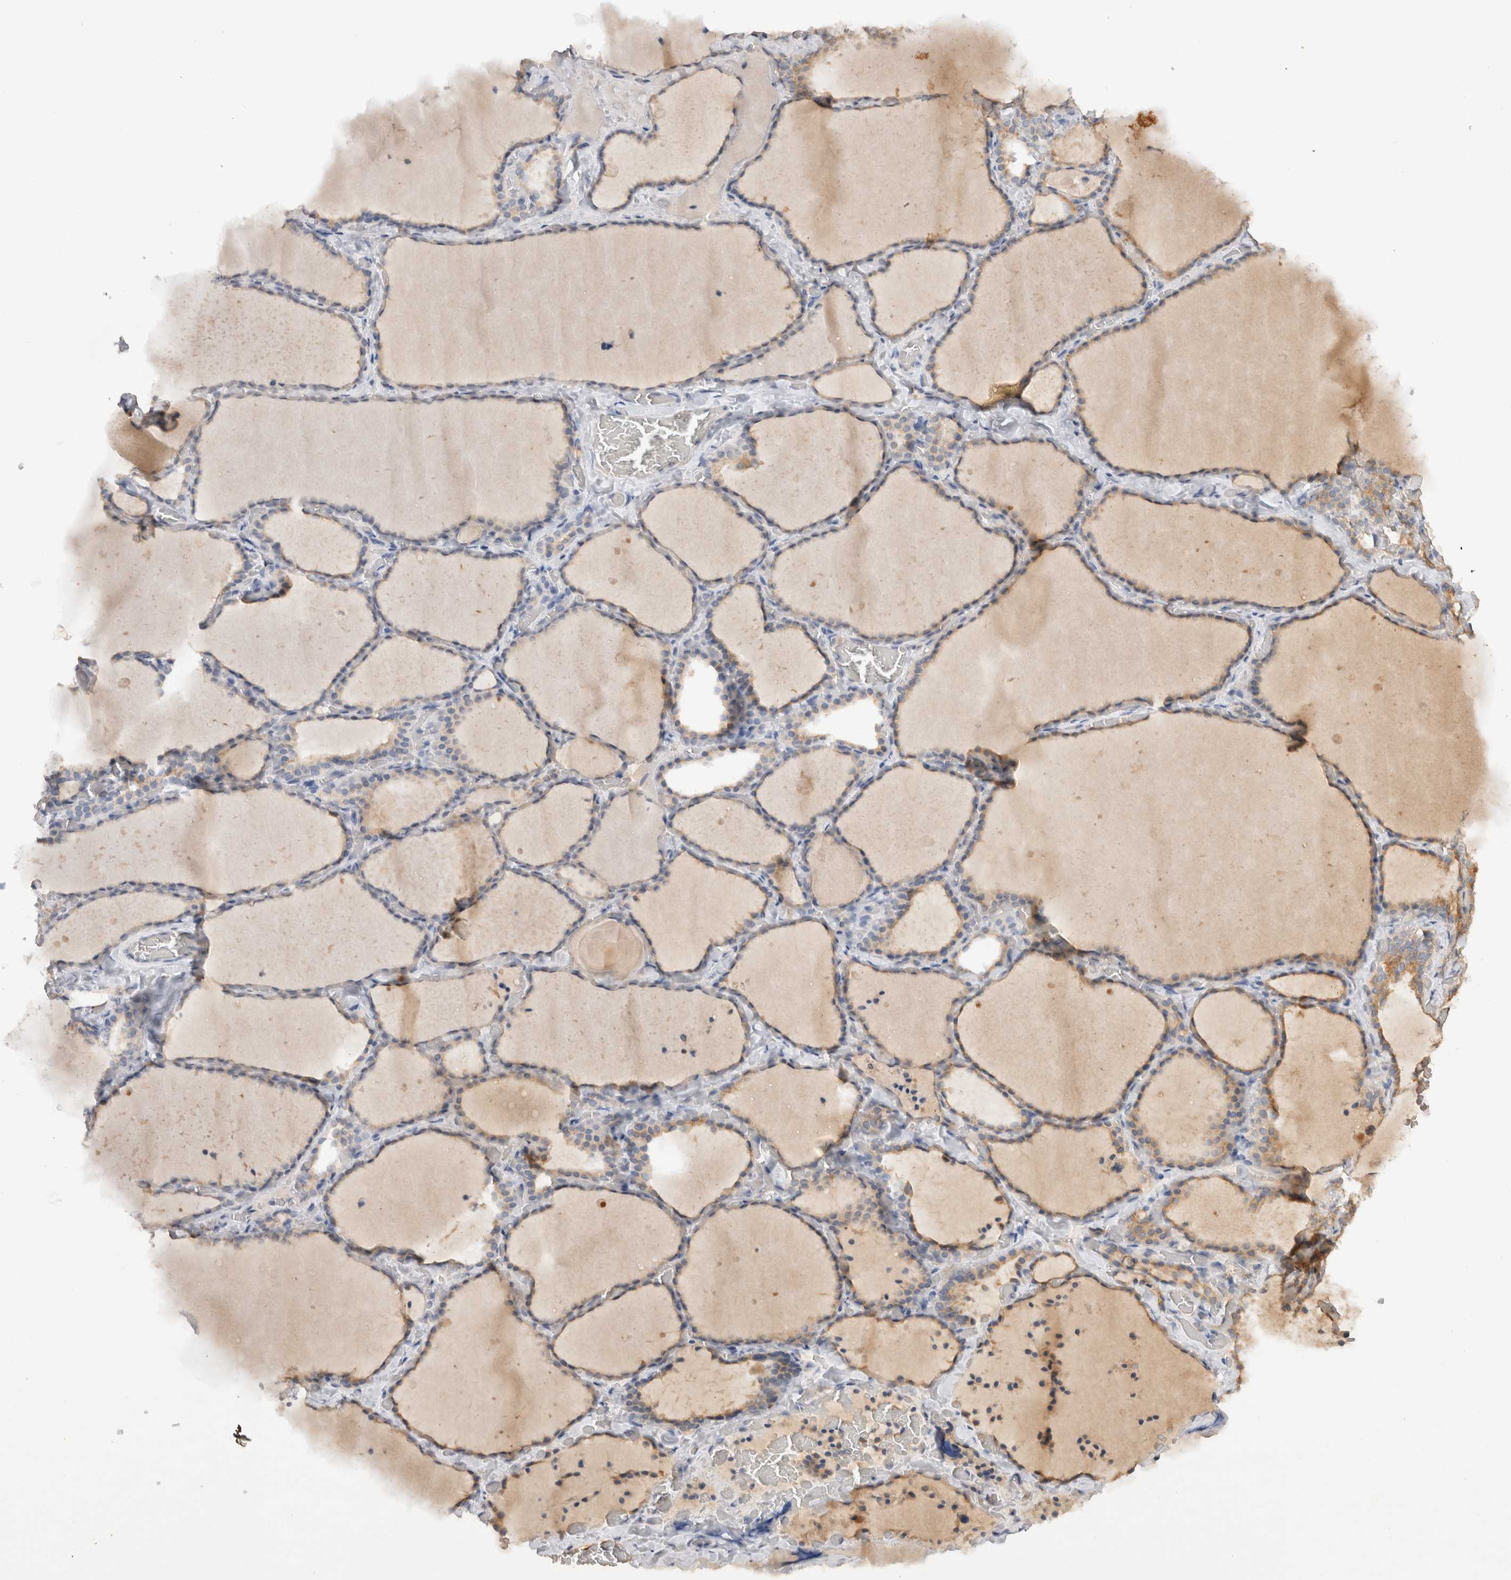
{"staining": {"intensity": "weak", "quantity": "25%-75%", "location": "cytoplasmic/membranous"}, "tissue": "thyroid gland", "cell_type": "Glandular cells", "image_type": "normal", "snomed": [{"axis": "morphology", "description": "Normal tissue, NOS"}, {"axis": "topography", "description": "Thyroid gland"}], "caption": "This is an image of immunohistochemistry (IHC) staining of unremarkable thyroid gland, which shows weak staining in the cytoplasmic/membranous of glandular cells.", "gene": "GAS1", "patient": {"sex": "female", "age": 22}}